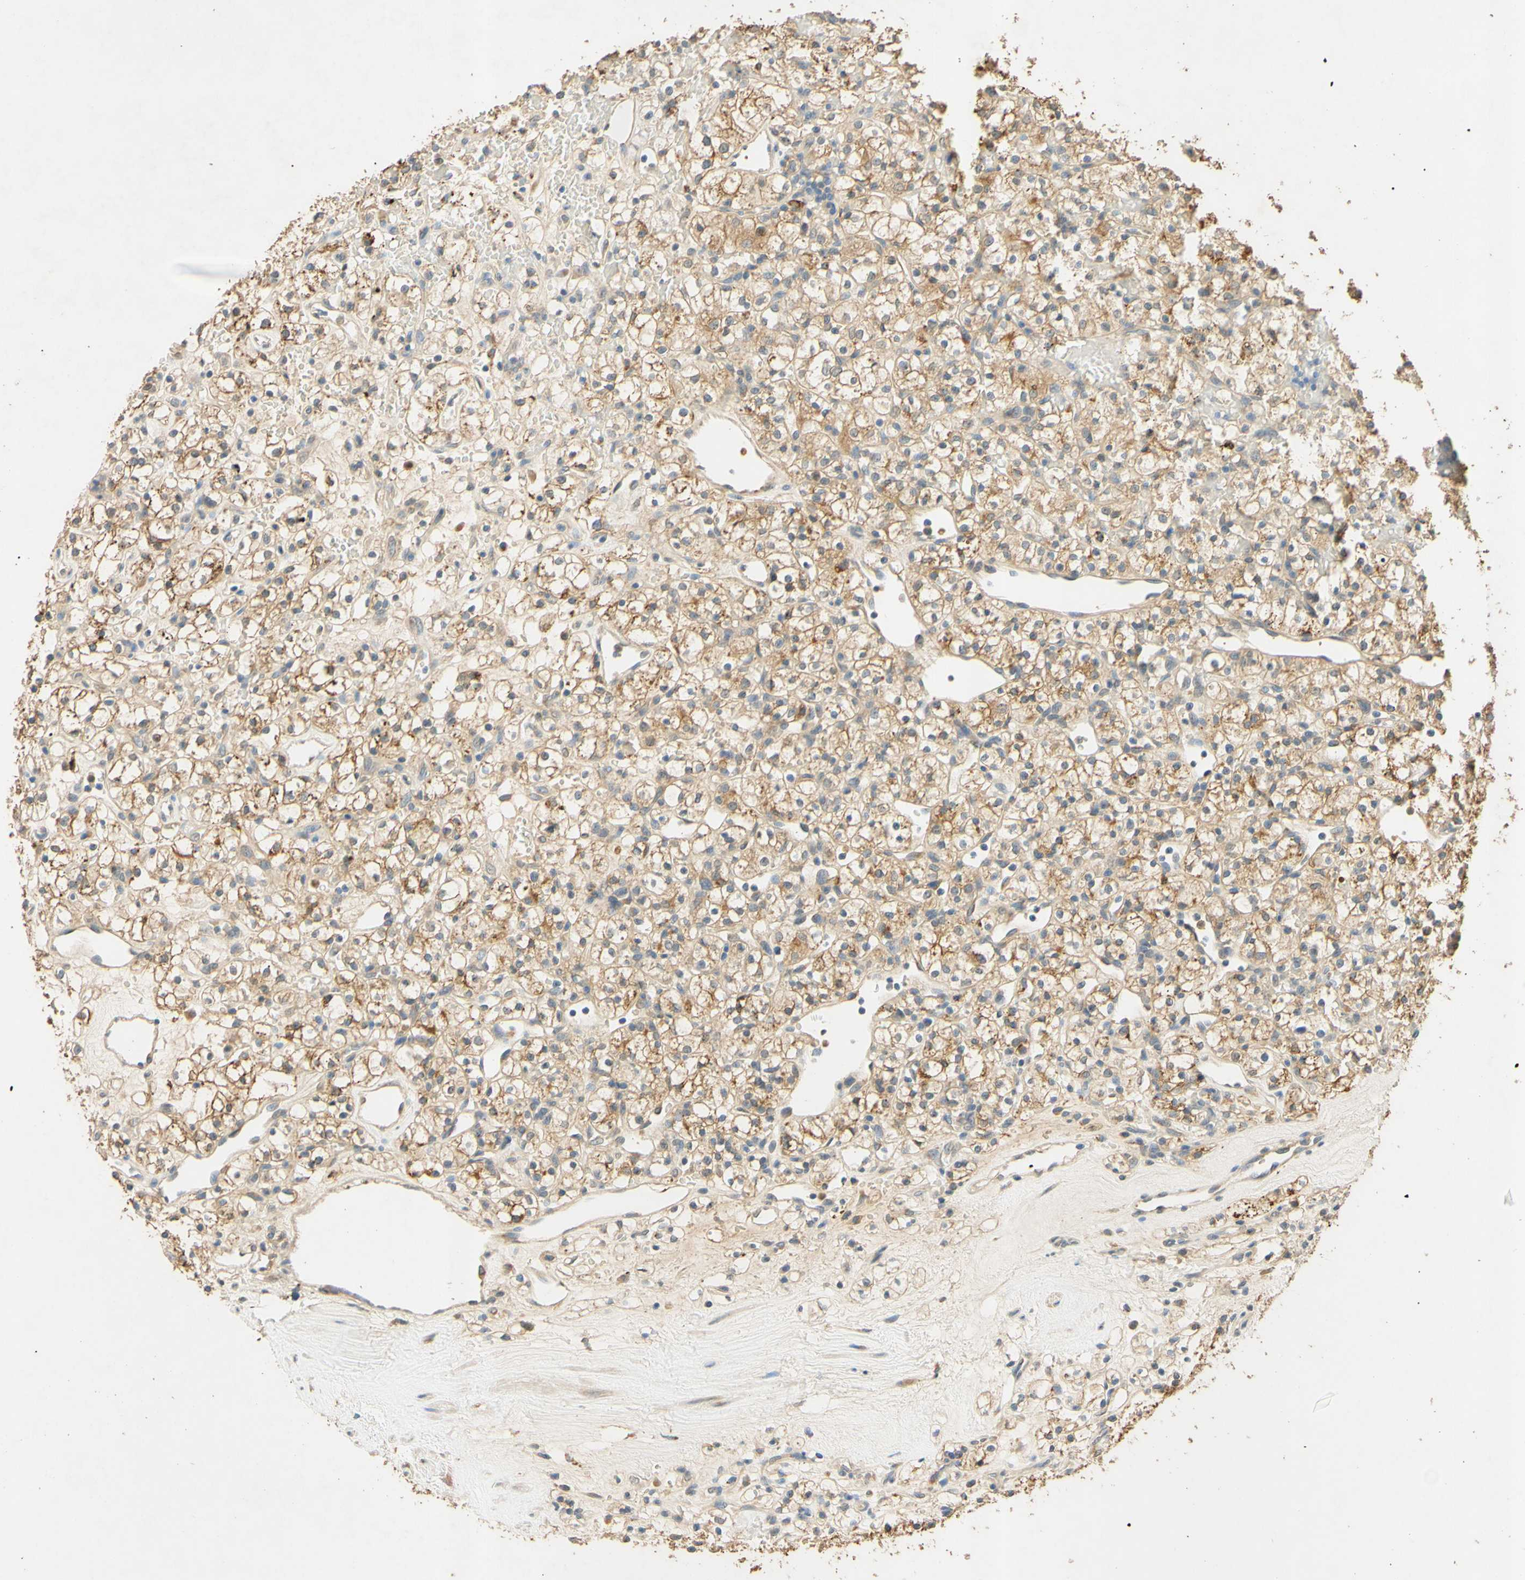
{"staining": {"intensity": "moderate", "quantity": ">75%", "location": "cytoplasmic/membranous"}, "tissue": "renal cancer", "cell_type": "Tumor cells", "image_type": "cancer", "snomed": [{"axis": "morphology", "description": "Adenocarcinoma, NOS"}, {"axis": "topography", "description": "Kidney"}], "caption": "Tumor cells reveal medium levels of moderate cytoplasmic/membranous expression in about >75% of cells in renal cancer.", "gene": "ENTREP2", "patient": {"sex": "female", "age": 60}}